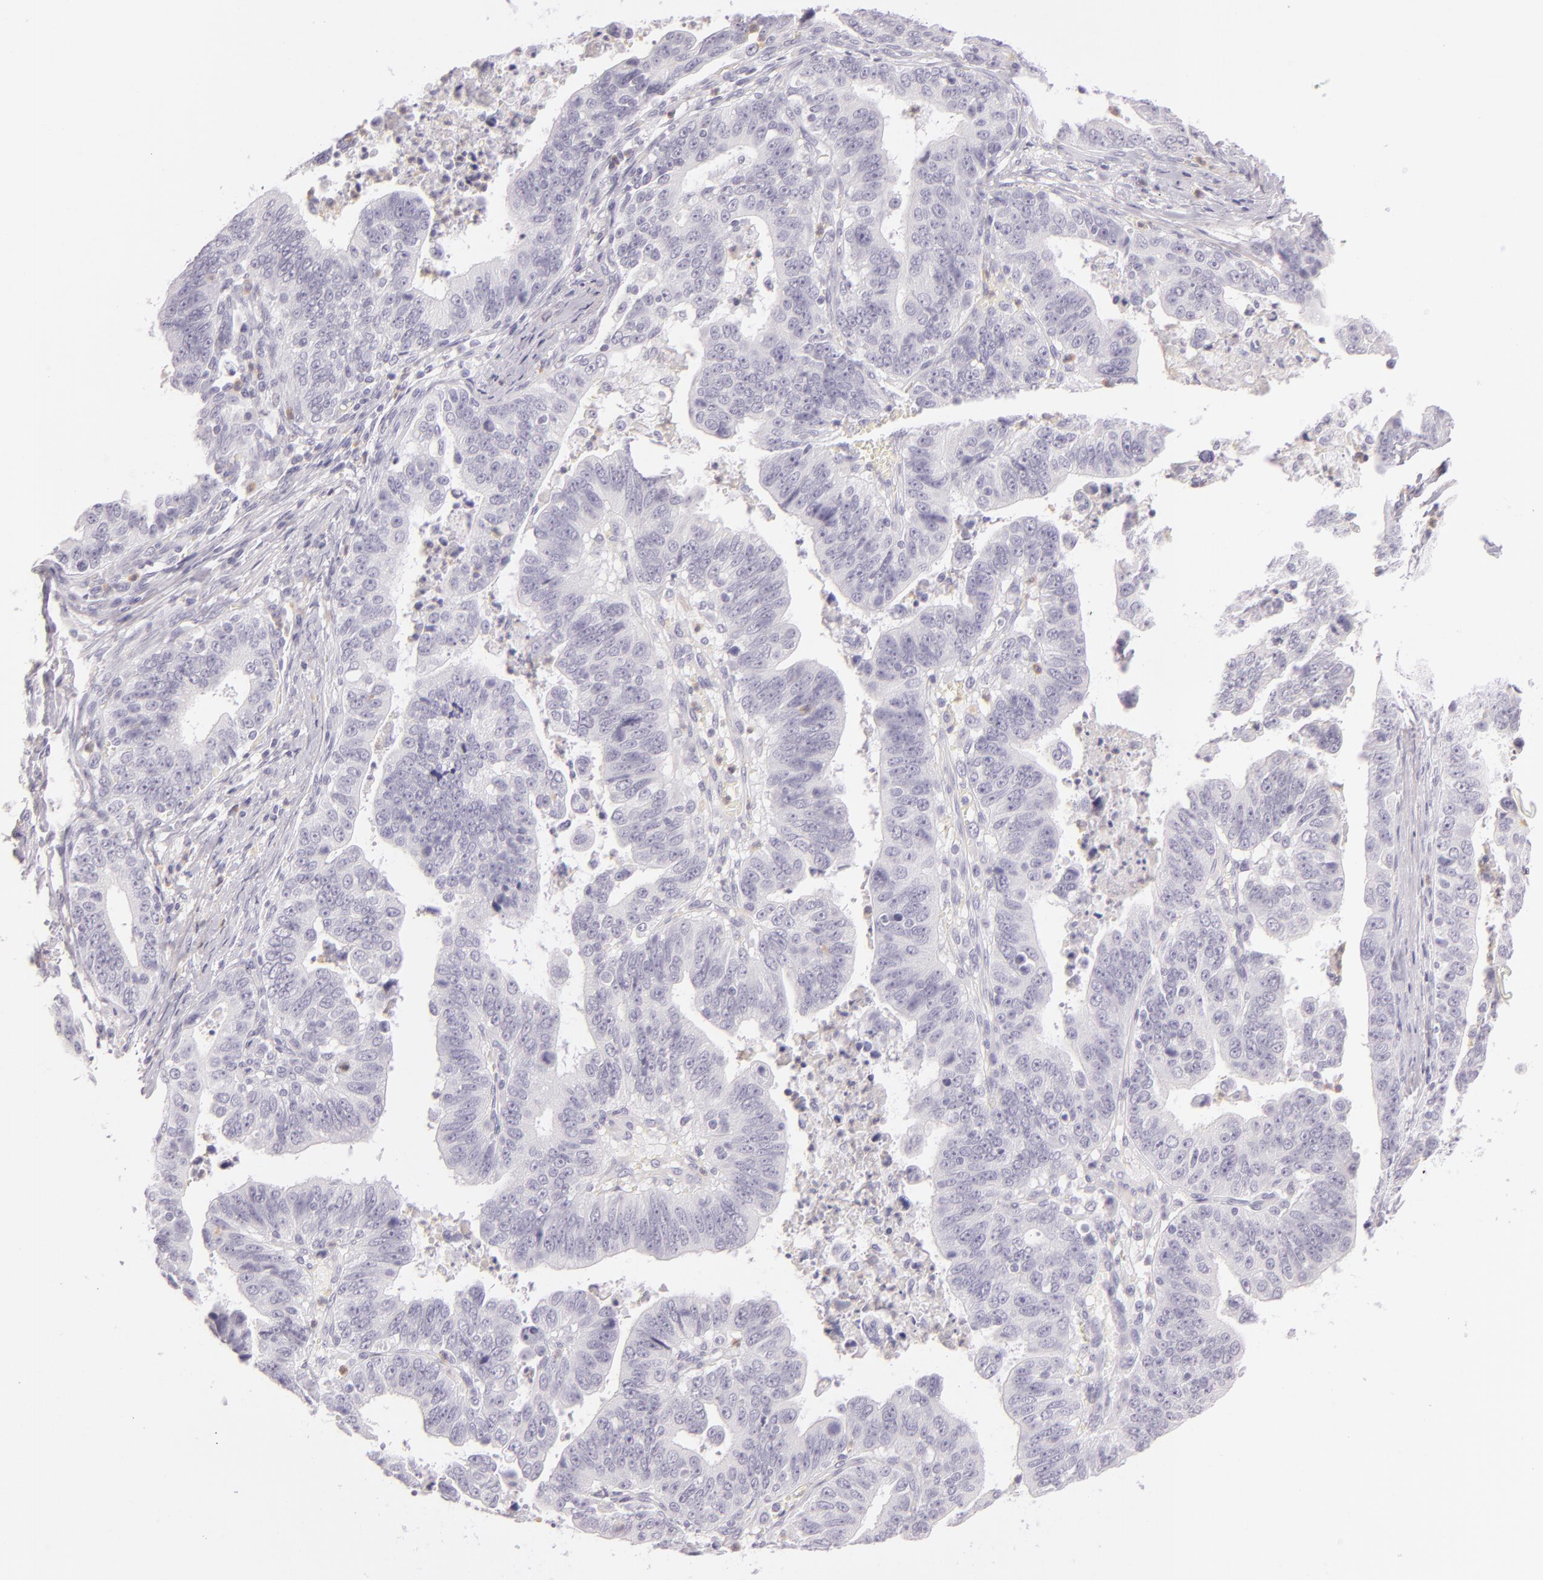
{"staining": {"intensity": "negative", "quantity": "none", "location": "none"}, "tissue": "stomach cancer", "cell_type": "Tumor cells", "image_type": "cancer", "snomed": [{"axis": "morphology", "description": "Adenocarcinoma, NOS"}, {"axis": "topography", "description": "Stomach, upper"}], "caption": "Stomach cancer stained for a protein using immunohistochemistry (IHC) displays no staining tumor cells.", "gene": "CBS", "patient": {"sex": "female", "age": 50}}